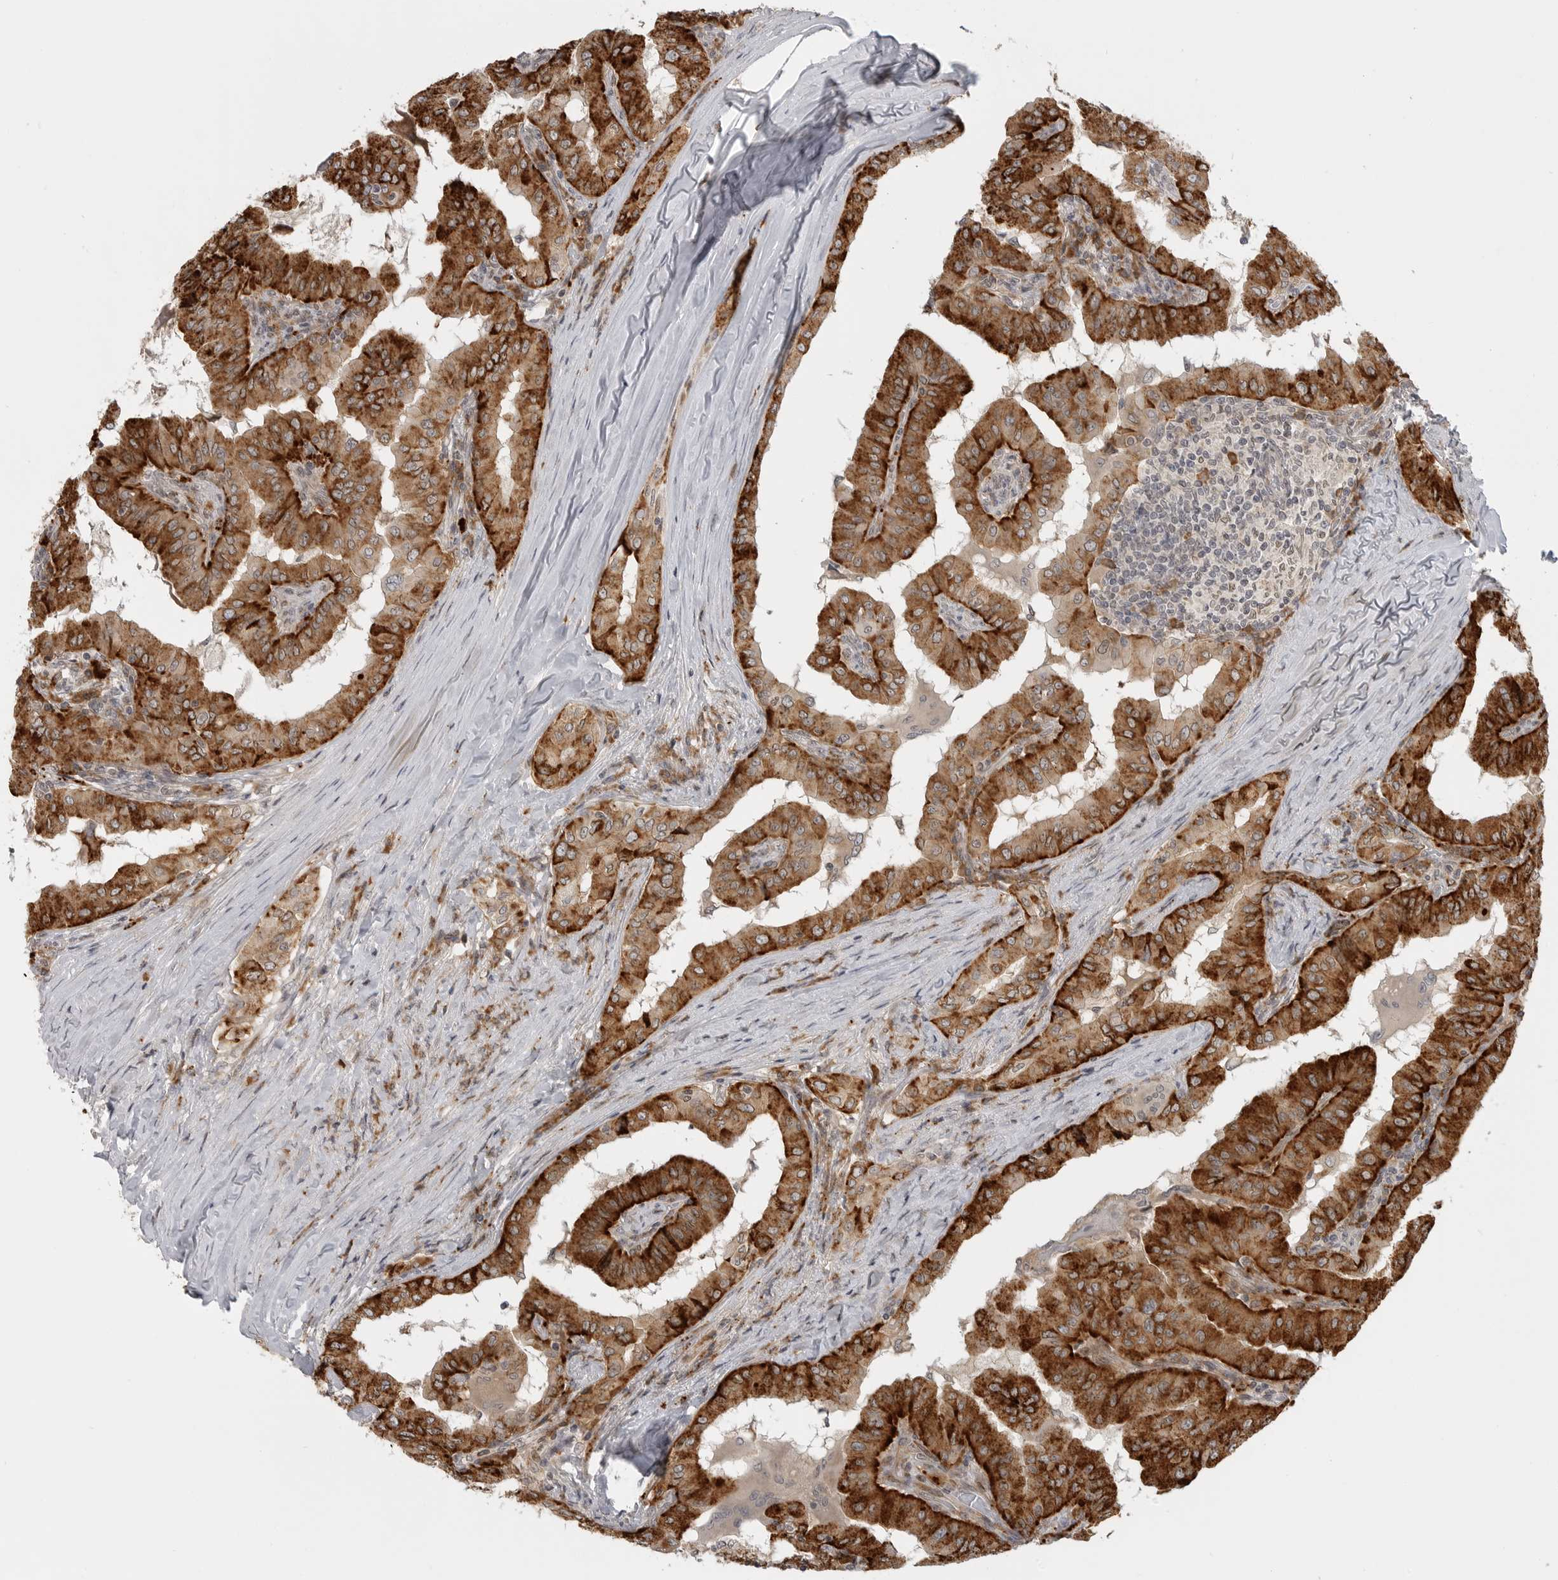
{"staining": {"intensity": "strong", "quantity": ">75%", "location": "cytoplasmic/membranous"}, "tissue": "thyroid cancer", "cell_type": "Tumor cells", "image_type": "cancer", "snomed": [{"axis": "morphology", "description": "Papillary adenocarcinoma, NOS"}, {"axis": "topography", "description": "Thyroid gland"}], "caption": "Approximately >75% of tumor cells in thyroid cancer display strong cytoplasmic/membranous protein staining as visualized by brown immunohistochemical staining.", "gene": "CEP295NL", "patient": {"sex": "male", "age": 33}}